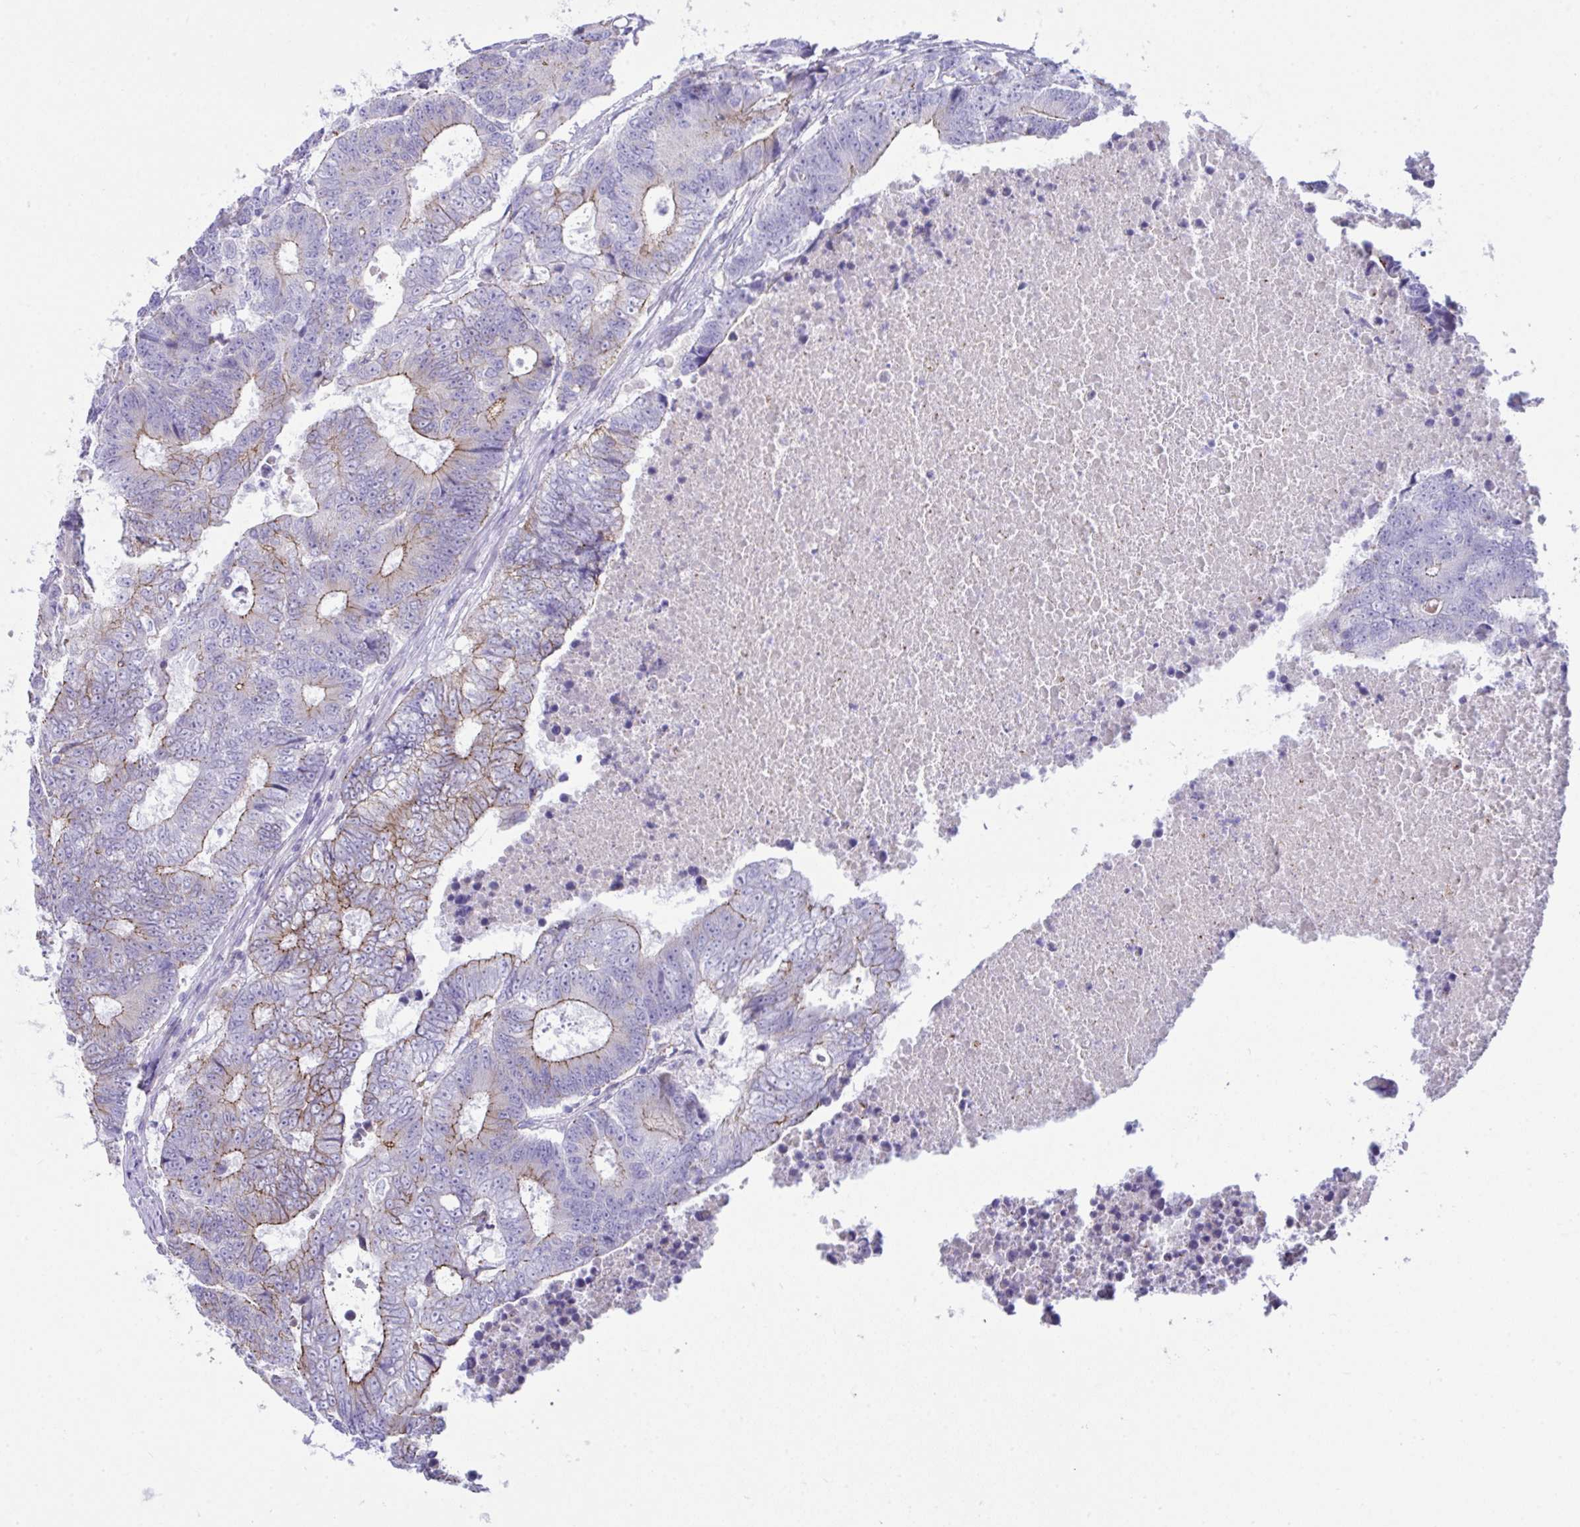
{"staining": {"intensity": "weak", "quantity": "25%-75%", "location": "cytoplasmic/membranous"}, "tissue": "colorectal cancer", "cell_type": "Tumor cells", "image_type": "cancer", "snomed": [{"axis": "morphology", "description": "Adenocarcinoma, NOS"}, {"axis": "topography", "description": "Colon"}], "caption": "Immunohistochemical staining of human colorectal adenocarcinoma demonstrates low levels of weak cytoplasmic/membranous protein staining in approximately 25%-75% of tumor cells.", "gene": "GLB1L2", "patient": {"sex": "female", "age": 48}}